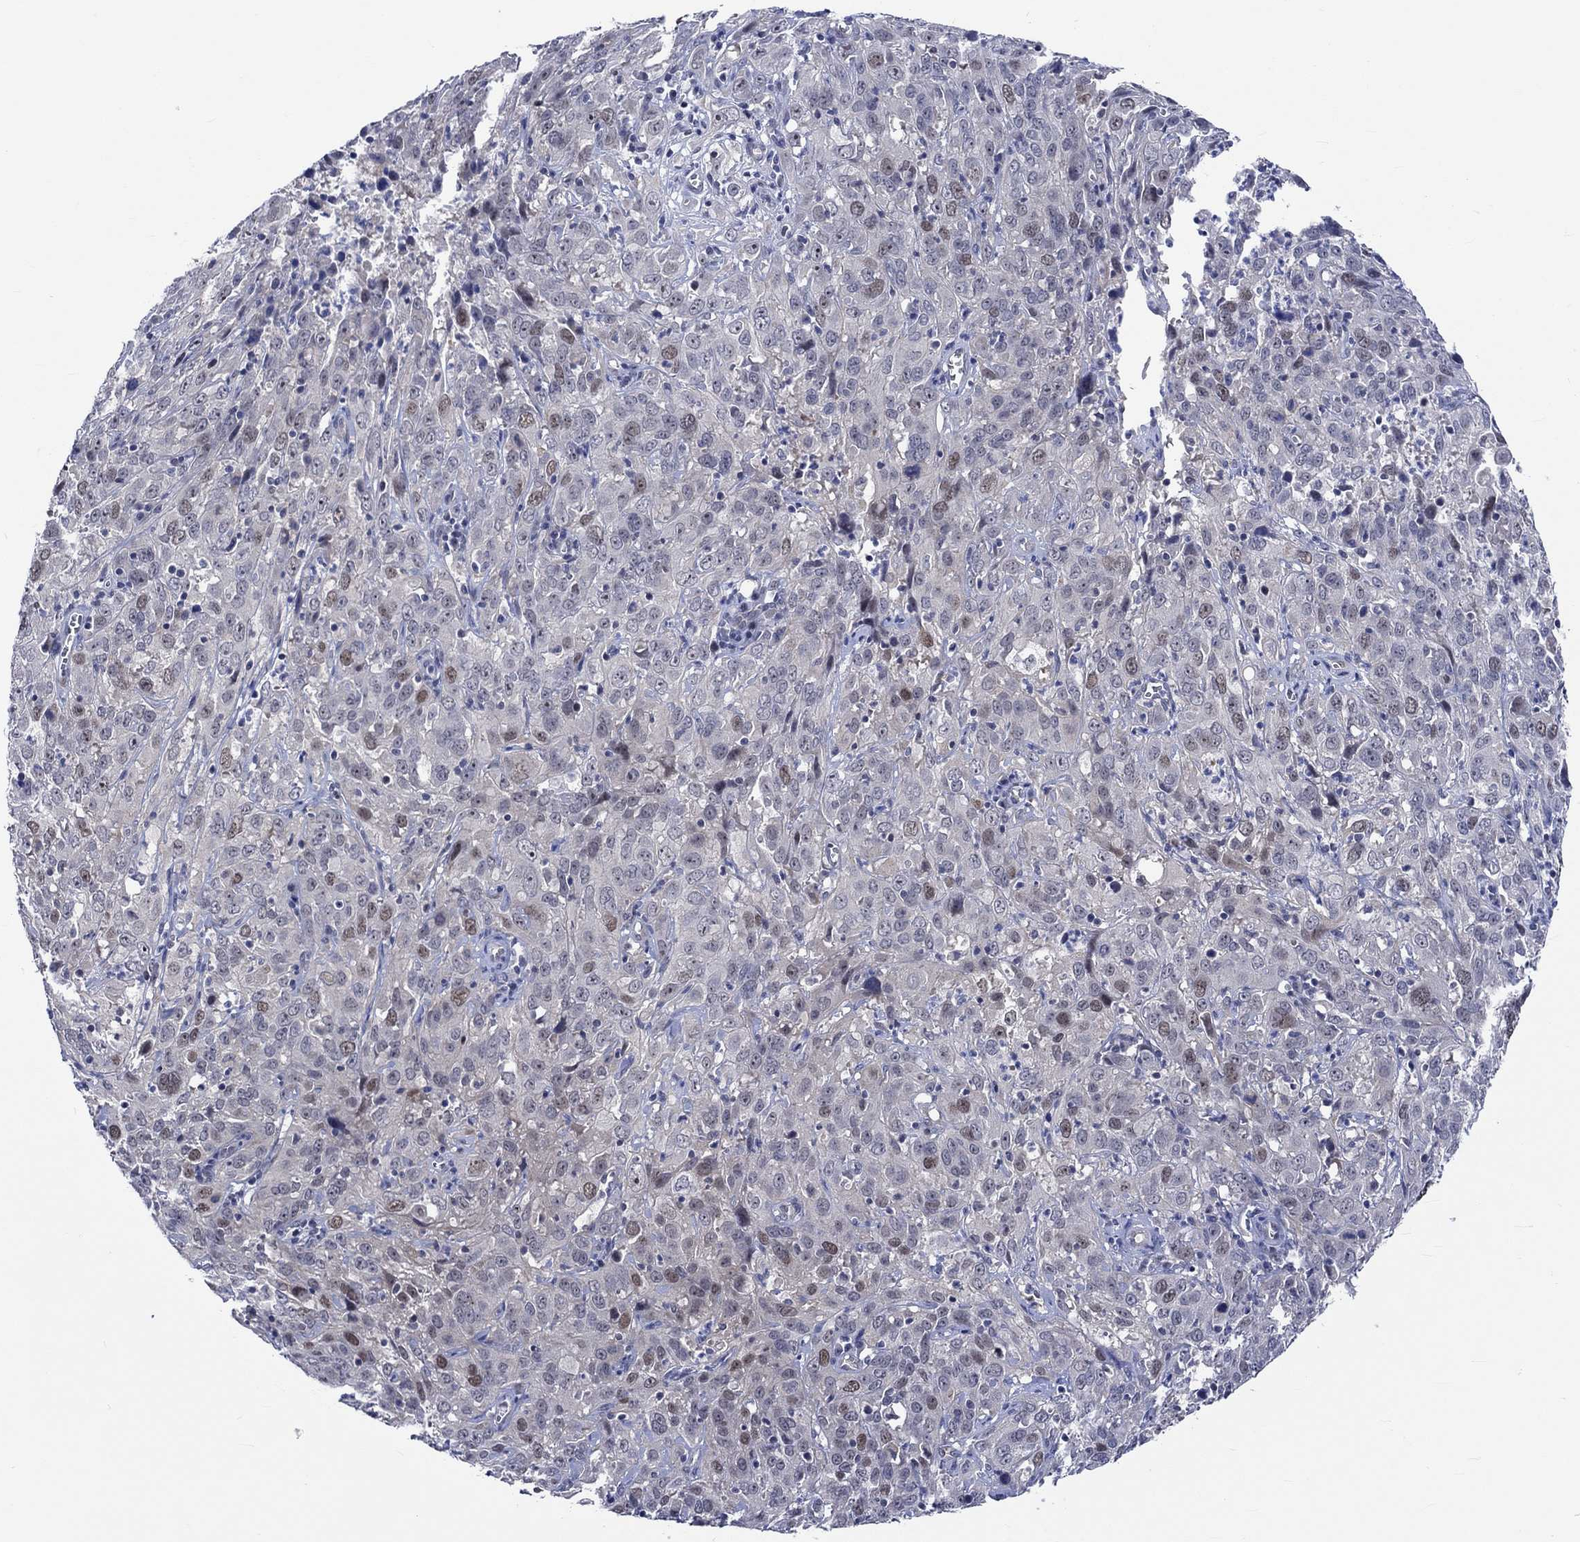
{"staining": {"intensity": "moderate", "quantity": "<25%", "location": "nuclear"}, "tissue": "cervical cancer", "cell_type": "Tumor cells", "image_type": "cancer", "snomed": [{"axis": "morphology", "description": "Squamous cell carcinoma, NOS"}, {"axis": "topography", "description": "Cervix"}], "caption": "Cervical cancer tissue exhibits moderate nuclear expression in about <25% of tumor cells, visualized by immunohistochemistry.", "gene": "E2F8", "patient": {"sex": "female", "age": 32}}